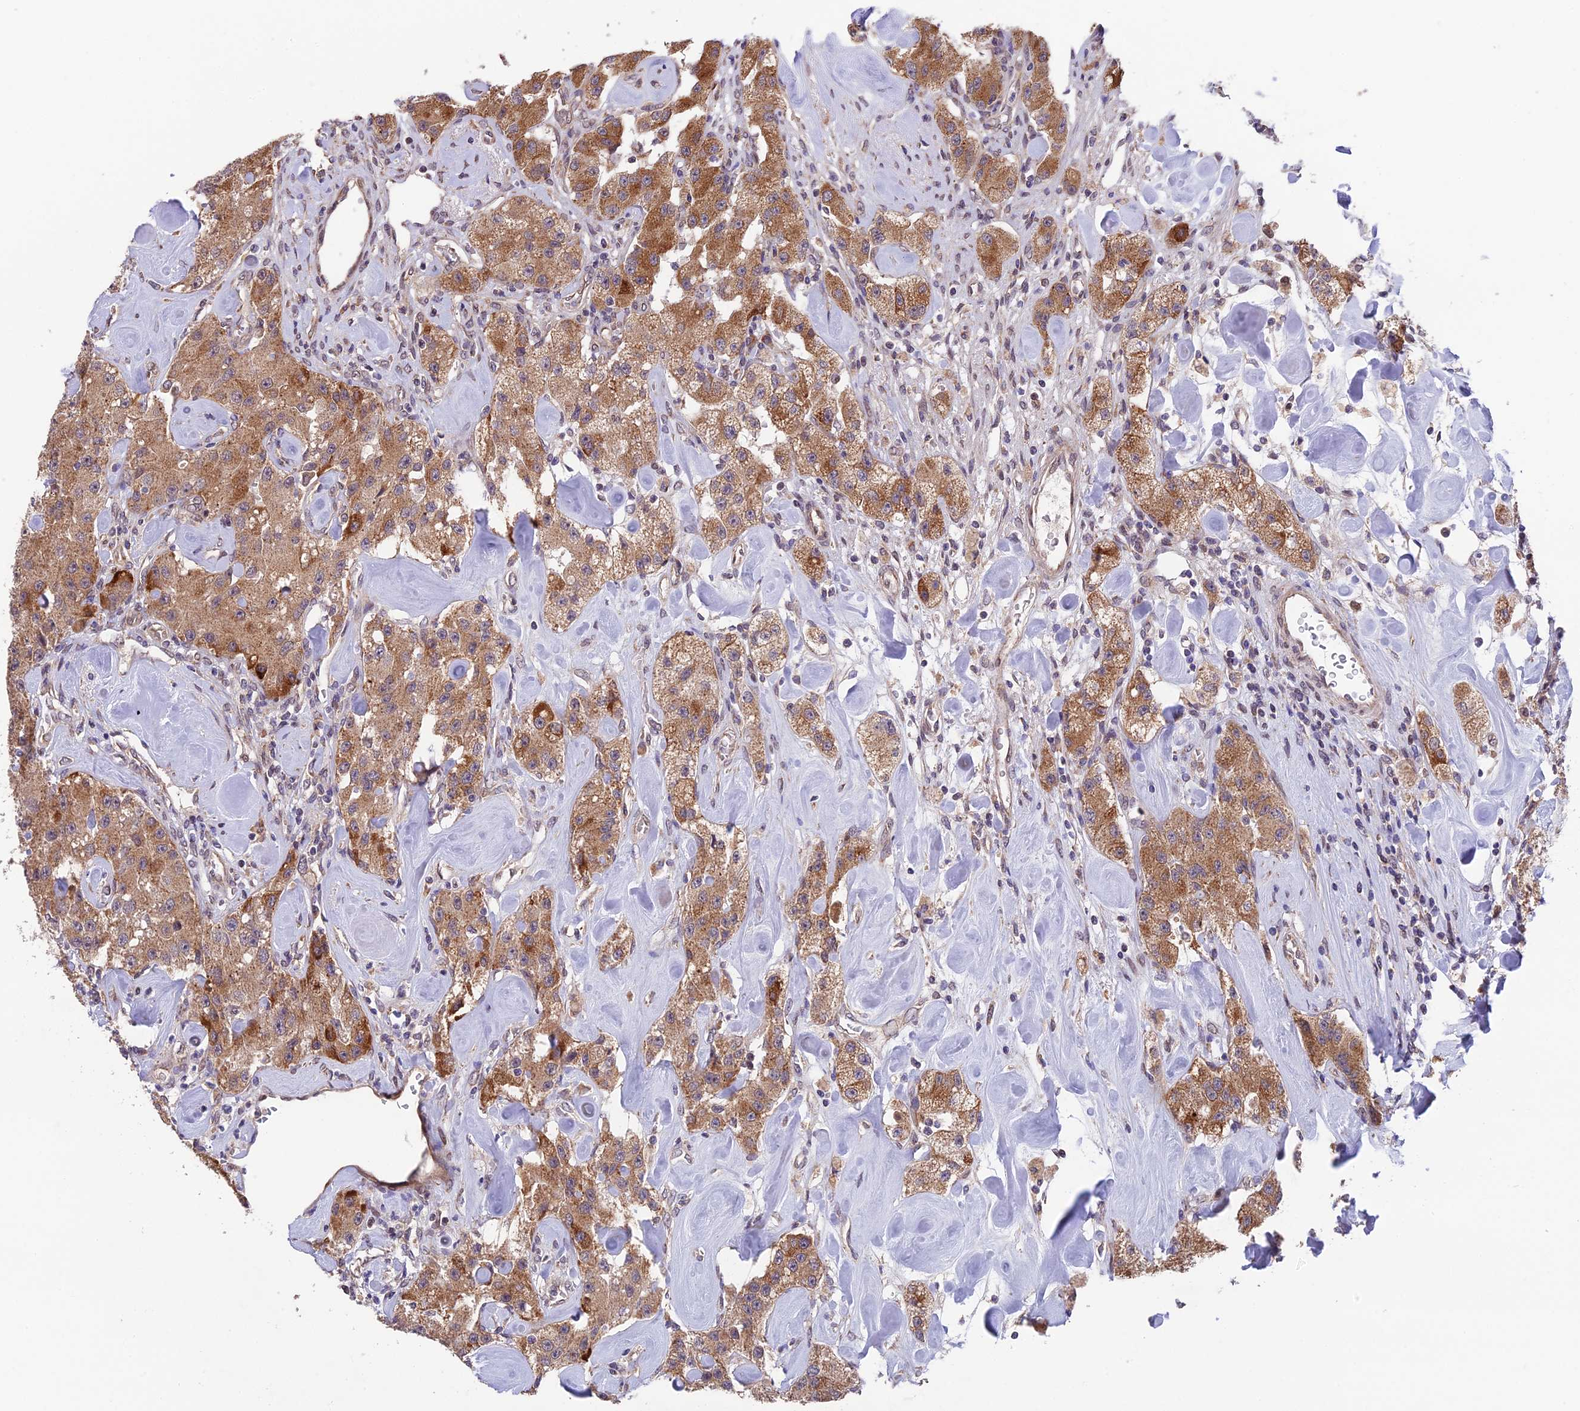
{"staining": {"intensity": "strong", "quantity": ">75%", "location": "cytoplasmic/membranous"}, "tissue": "carcinoid", "cell_type": "Tumor cells", "image_type": "cancer", "snomed": [{"axis": "morphology", "description": "Carcinoid, malignant, NOS"}, {"axis": "topography", "description": "Pancreas"}], "caption": "About >75% of tumor cells in human carcinoid (malignant) display strong cytoplasmic/membranous protein staining as visualized by brown immunohistochemical staining.", "gene": "CYP2R1", "patient": {"sex": "male", "age": 41}}